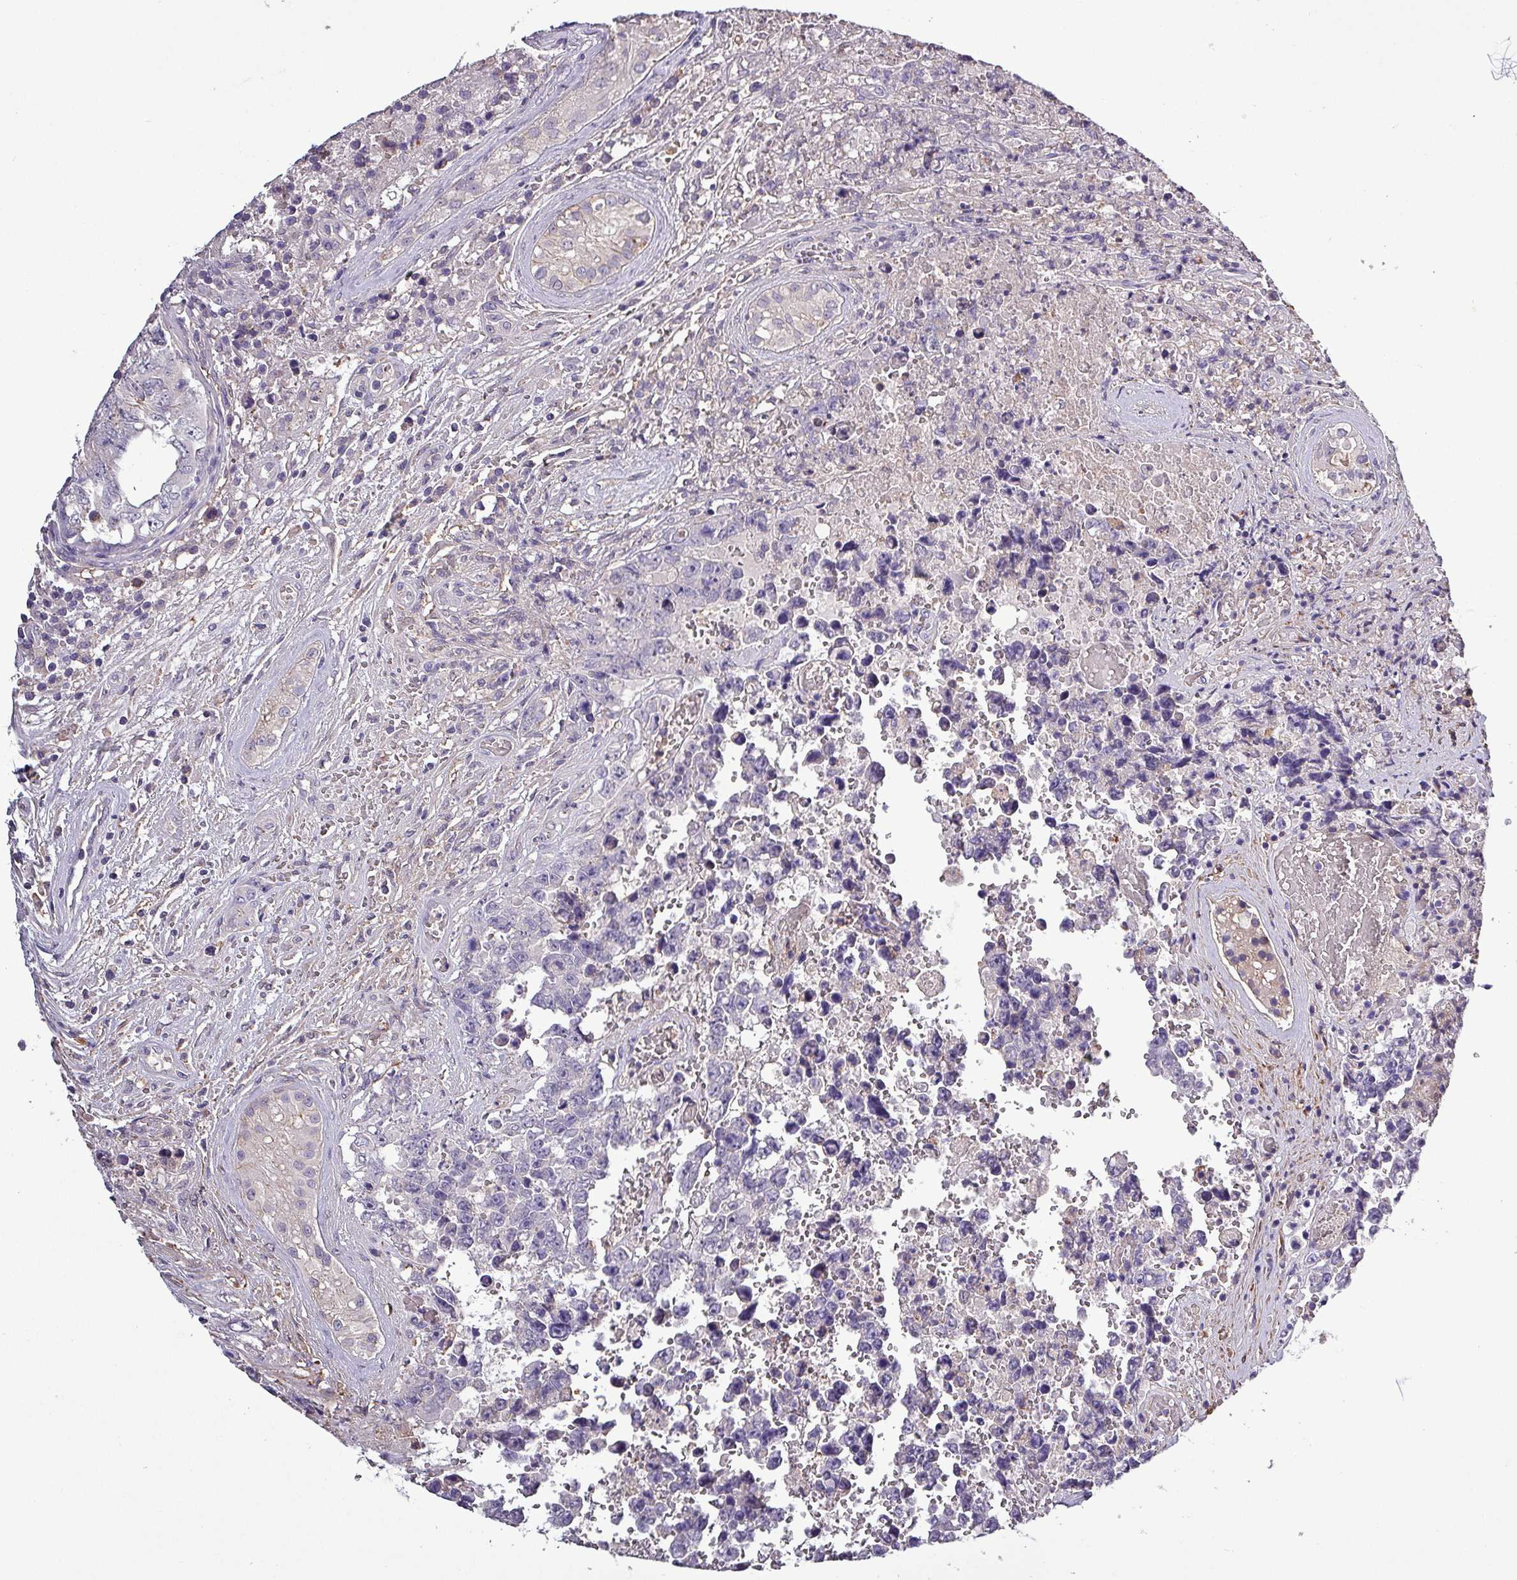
{"staining": {"intensity": "negative", "quantity": "none", "location": "none"}, "tissue": "testis cancer", "cell_type": "Tumor cells", "image_type": "cancer", "snomed": [{"axis": "morphology", "description": "Normal tissue, NOS"}, {"axis": "morphology", "description": "Carcinoma, Embryonal, NOS"}, {"axis": "topography", "description": "Testis"}, {"axis": "topography", "description": "Epididymis"}], "caption": "A photomicrograph of embryonal carcinoma (testis) stained for a protein exhibits no brown staining in tumor cells. (DAB immunohistochemistry visualized using brightfield microscopy, high magnification).", "gene": "HTRA4", "patient": {"sex": "male", "age": 25}}